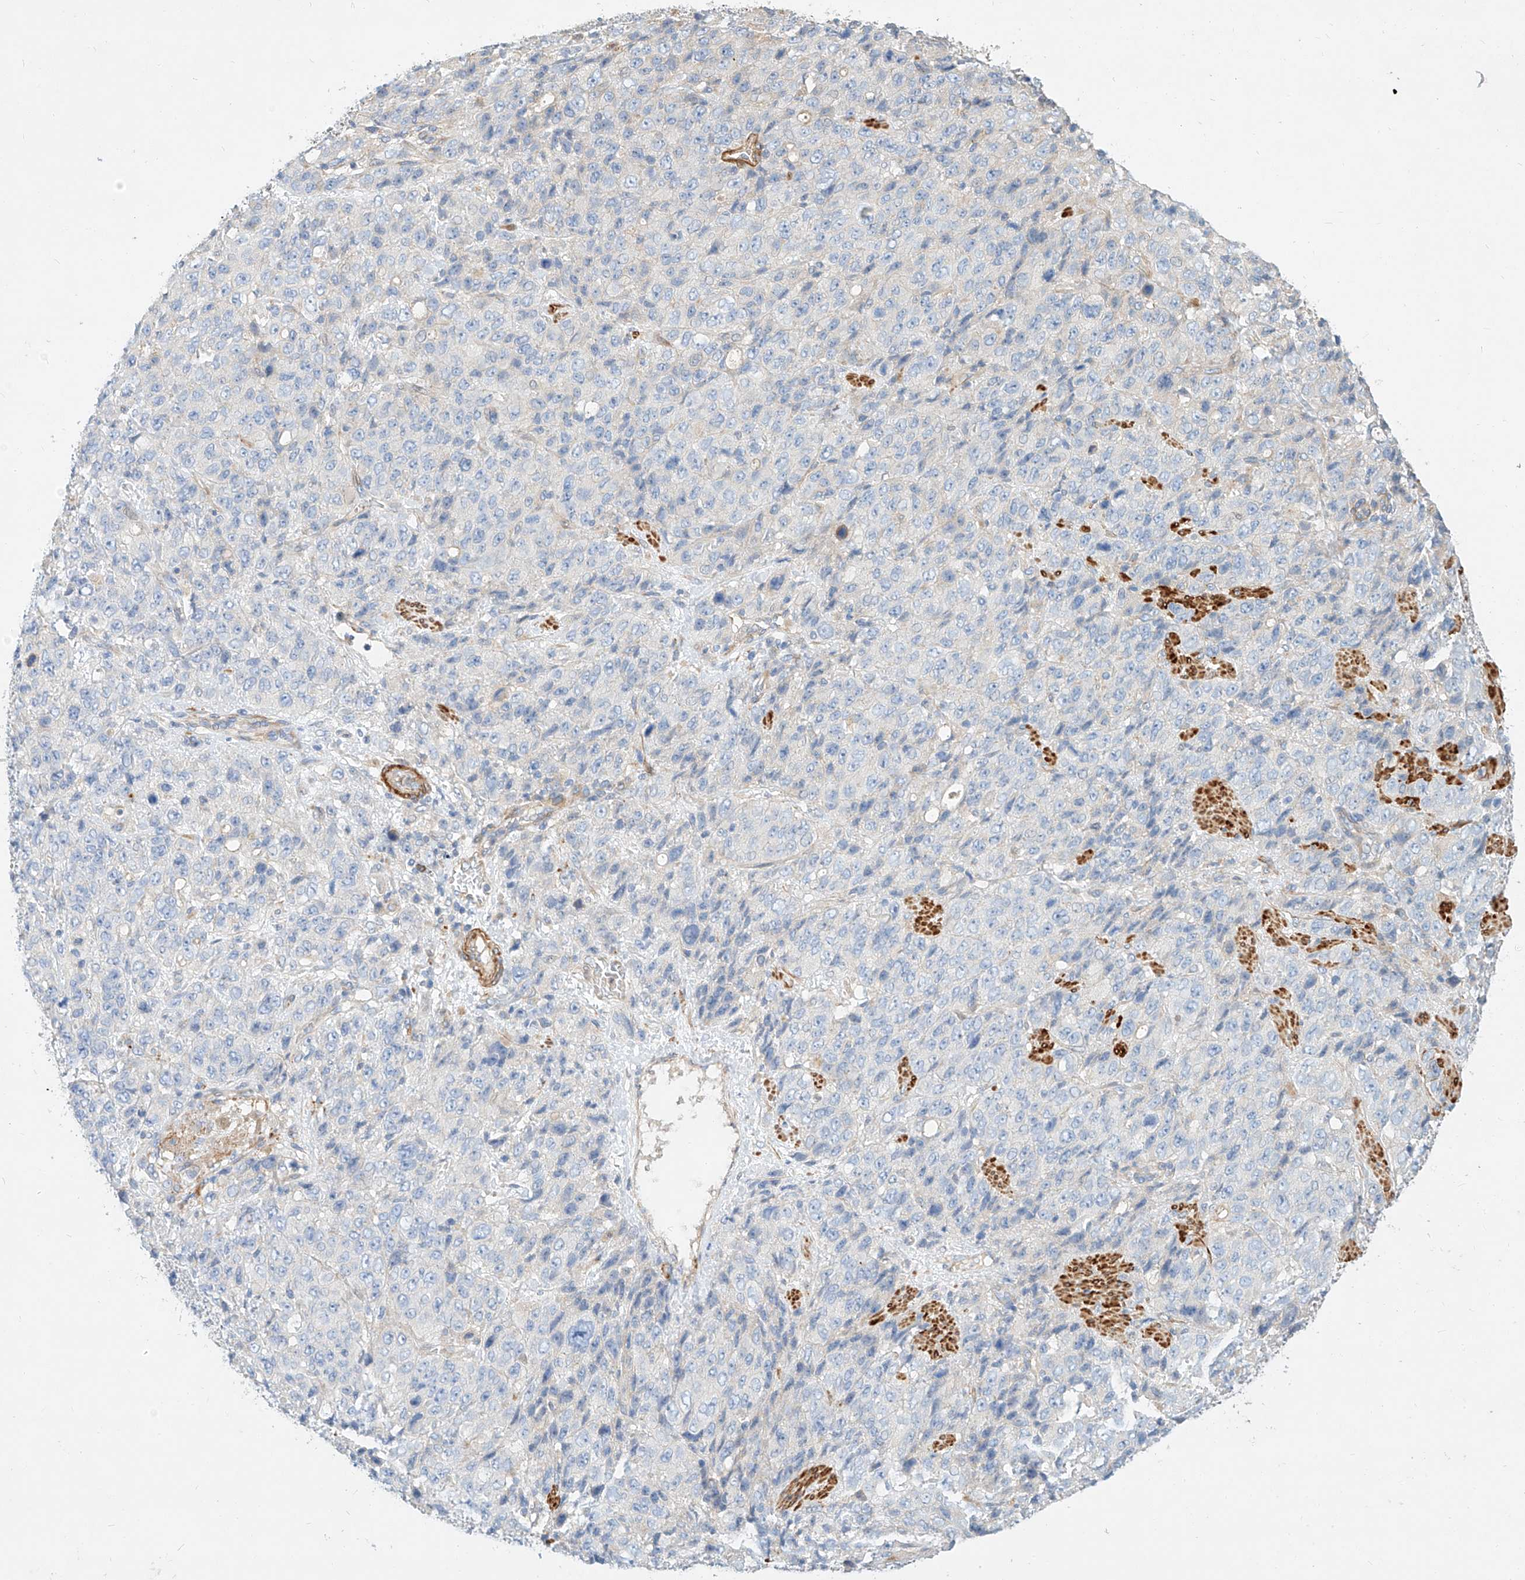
{"staining": {"intensity": "negative", "quantity": "none", "location": "none"}, "tissue": "stomach cancer", "cell_type": "Tumor cells", "image_type": "cancer", "snomed": [{"axis": "morphology", "description": "Adenocarcinoma, NOS"}, {"axis": "topography", "description": "Stomach"}], "caption": "Adenocarcinoma (stomach) was stained to show a protein in brown. There is no significant positivity in tumor cells.", "gene": "KCNH5", "patient": {"sex": "male", "age": 48}}